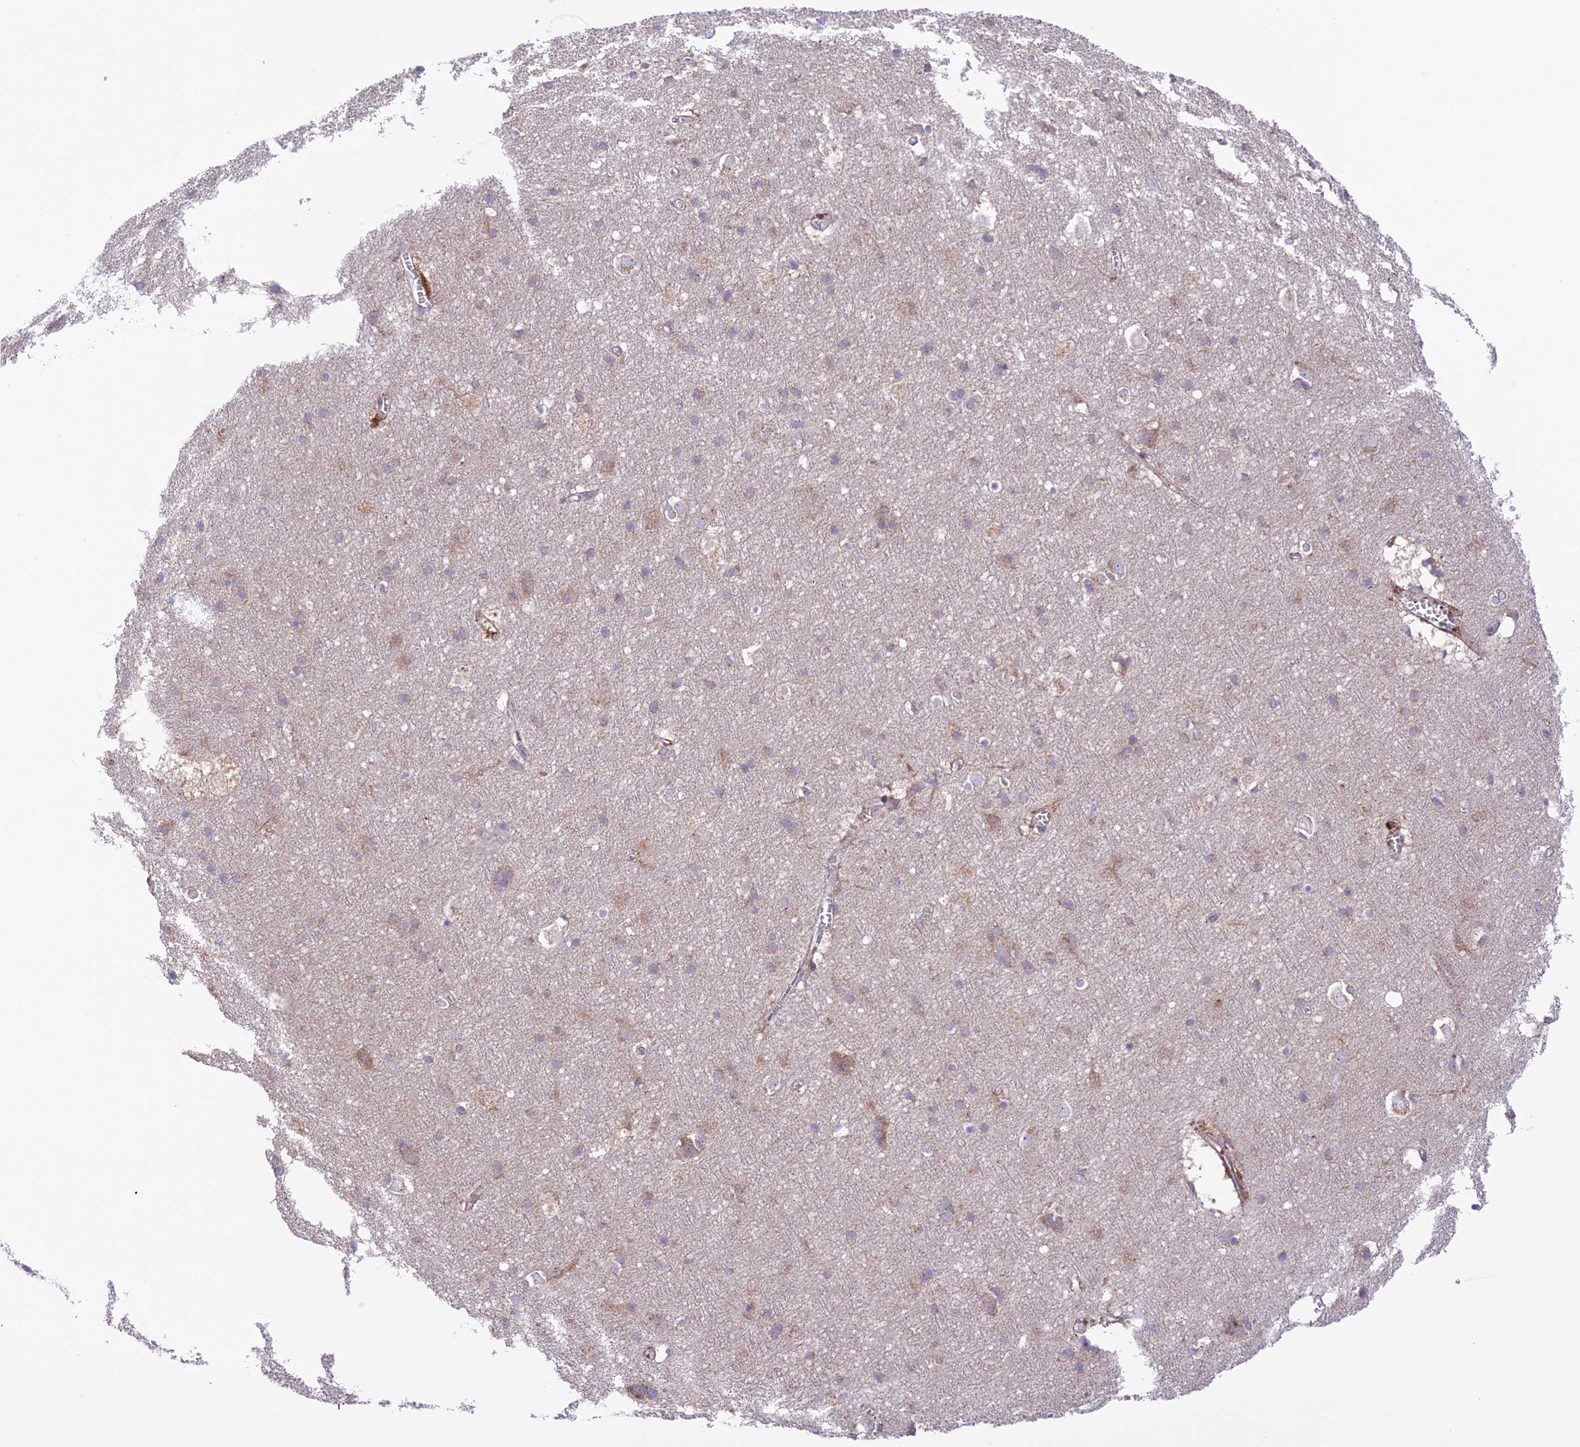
{"staining": {"intensity": "weak", "quantity": ">75%", "location": "cytoplasmic/membranous"}, "tissue": "cerebral cortex", "cell_type": "Endothelial cells", "image_type": "normal", "snomed": [{"axis": "morphology", "description": "Normal tissue, NOS"}, {"axis": "topography", "description": "Cerebral cortex"}], "caption": "Immunohistochemical staining of unremarkable human cerebral cortex shows weak cytoplasmic/membranous protein staining in about >75% of endothelial cells.", "gene": "UAP1L1", "patient": {"sex": "male", "age": 54}}